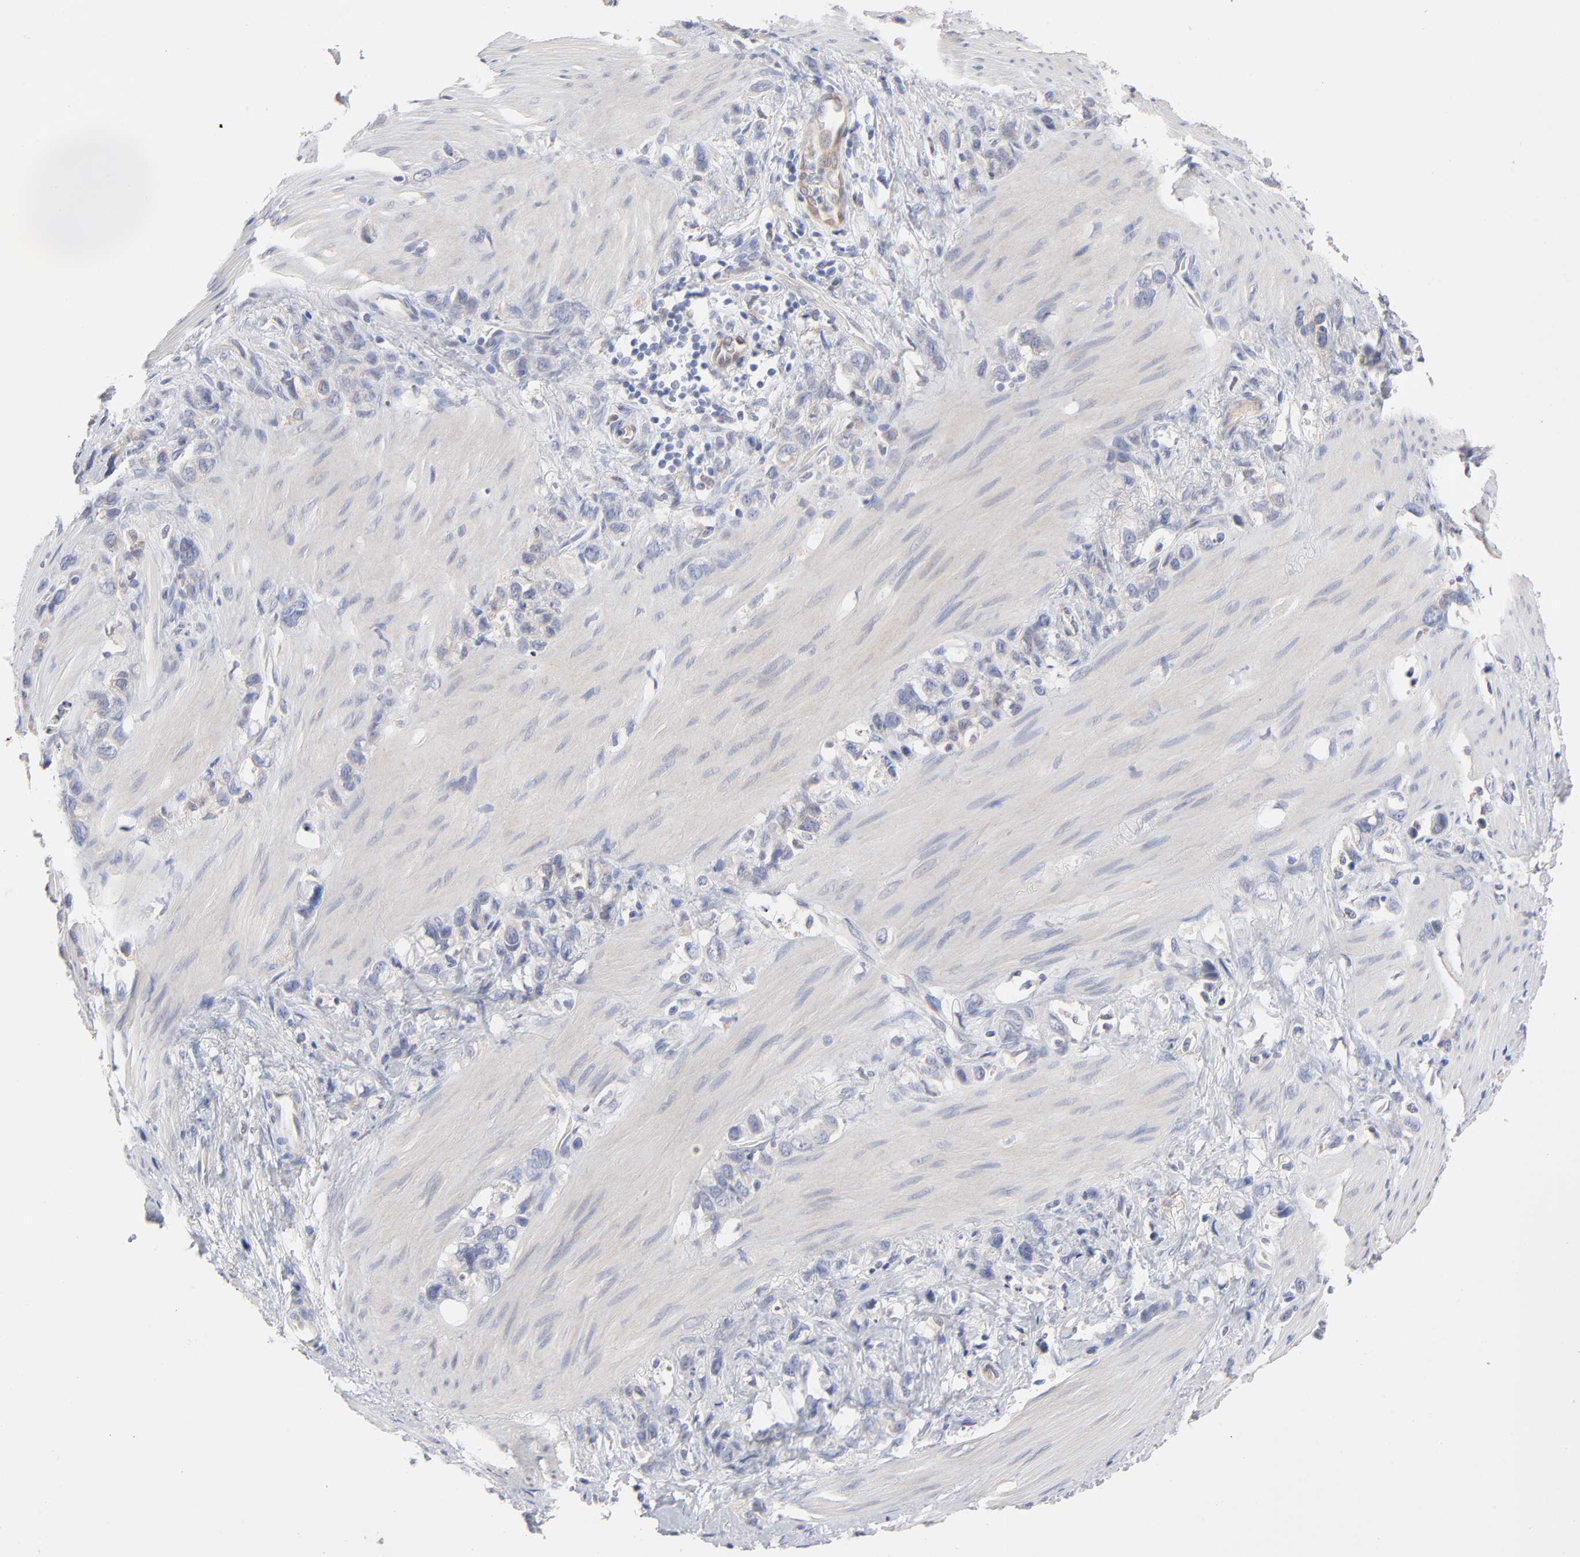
{"staining": {"intensity": "negative", "quantity": "none", "location": "none"}, "tissue": "stomach cancer", "cell_type": "Tumor cells", "image_type": "cancer", "snomed": [{"axis": "morphology", "description": "Normal tissue, NOS"}, {"axis": "morphology", "description": "Adenocarcinoma, NOS"}, {"axis": "morphology", "description": "Adenocarcinoma, High grade"}, {"axis": "topography", "description": "Stomach, upper"}, {"axis": "topography", "description": "Stomach"}], "caption": "Human stomach adenocarcinoma (high-grade) stained for a protein using immunohistochemistry (IHC) shows no positivity in tumor cells.", "gene": "ARRB1", "patient": {"sex": "female", "age": 65}}